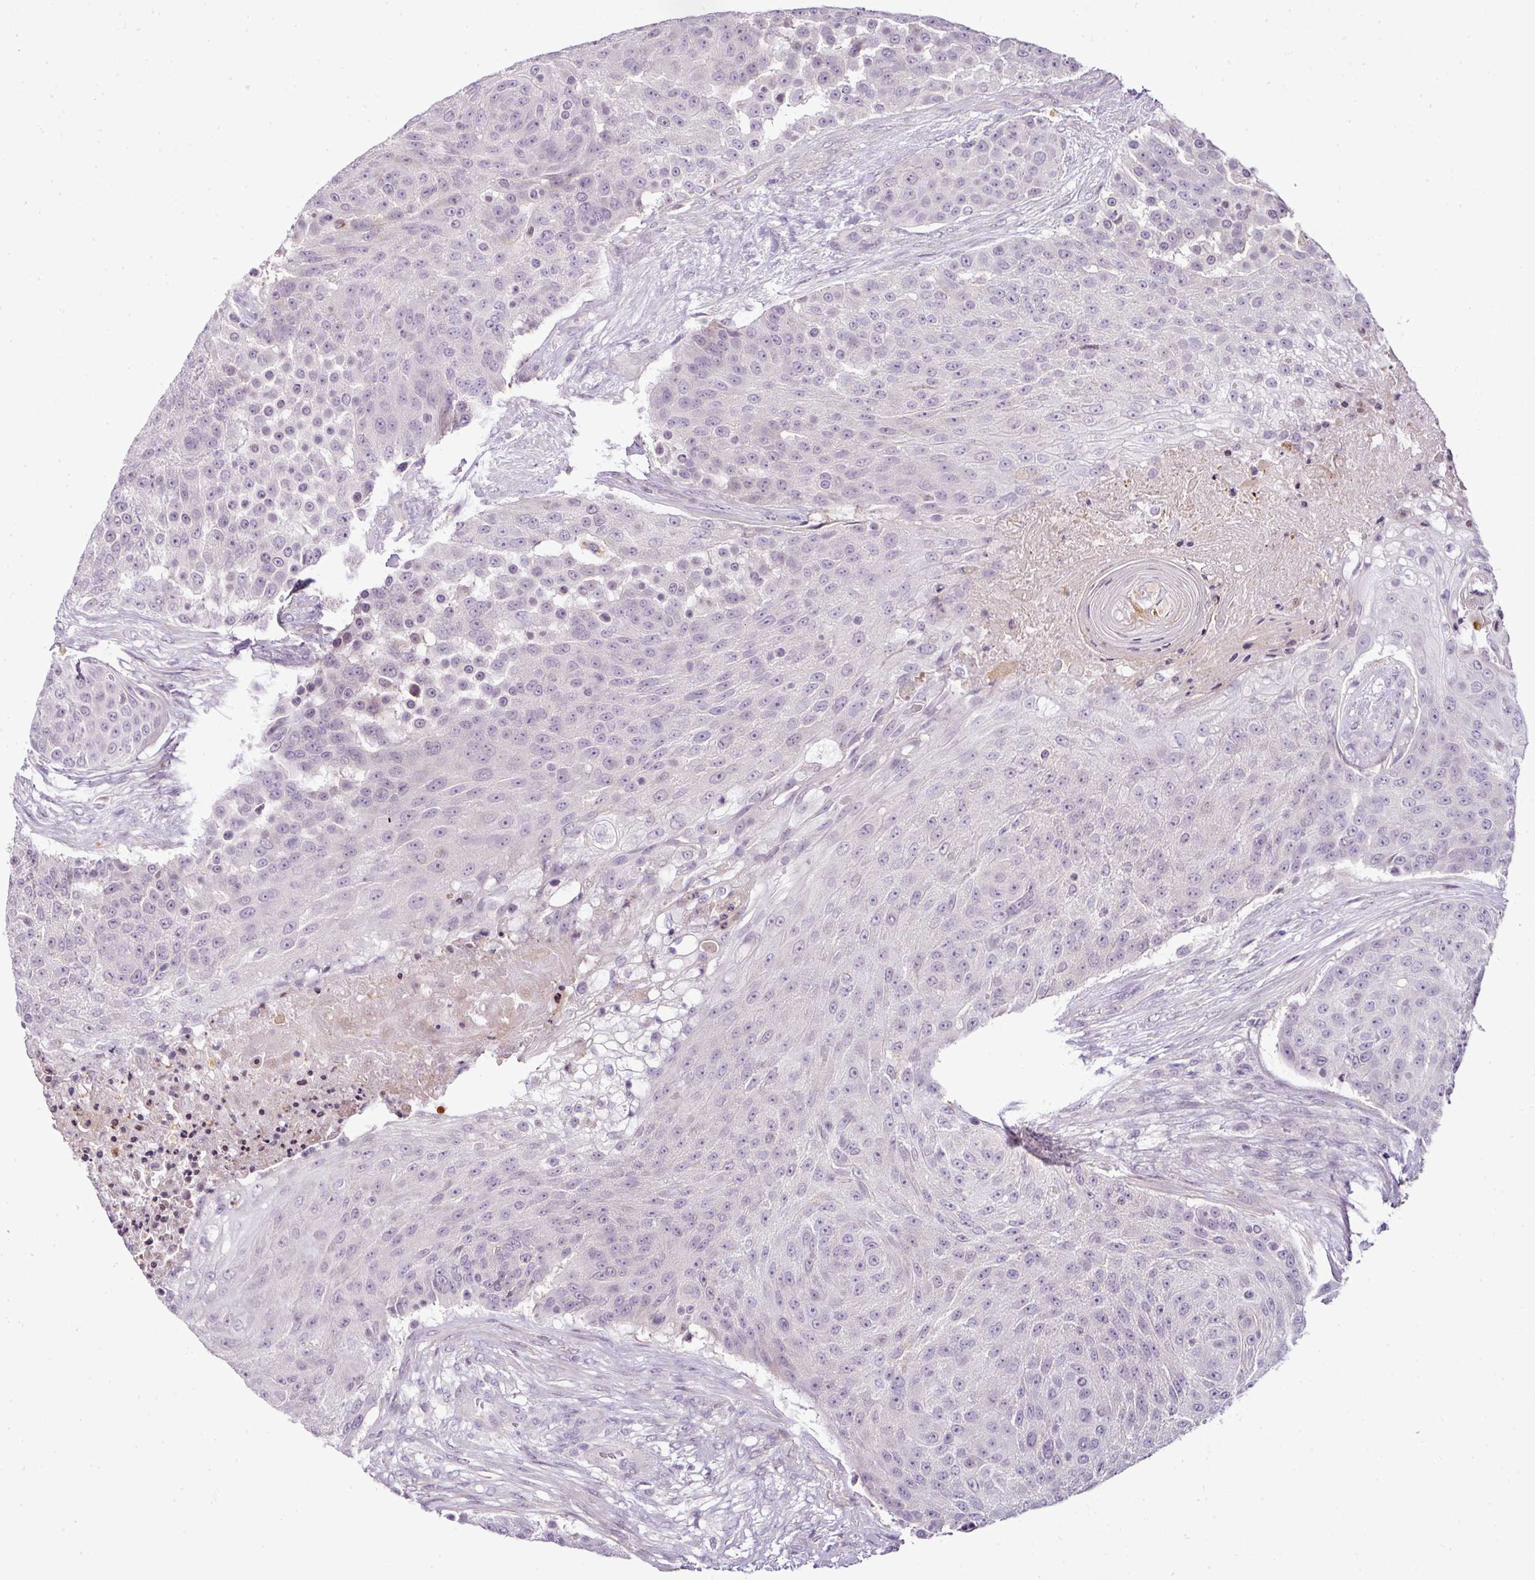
{"staining": {"intensity": "negative", "quantity": "none", "location": "none"}, "tissue": "urothelial cancer", "cell_type": "Tumor cells", "image_type": "cancer", "snomed": [{"axis": "morphology", "description": "Urothelial carcinoma, High grade"}, {"axis": "topography", "description": "Urinary bladder"}], "caption": "An immunohistochemistry histopathology image of urothelial carcinoma (high-grade) is shown. There is no staining in tumor cells of urothelial carcinoma (high-grade). The staining is performed using DAB (3,3'-diaminobenzidine) brown chromogen with nuclei counter-stained in using hematoxylin.", "gene": "TEX30", "patient": {"sex": "female", "age": 63}}